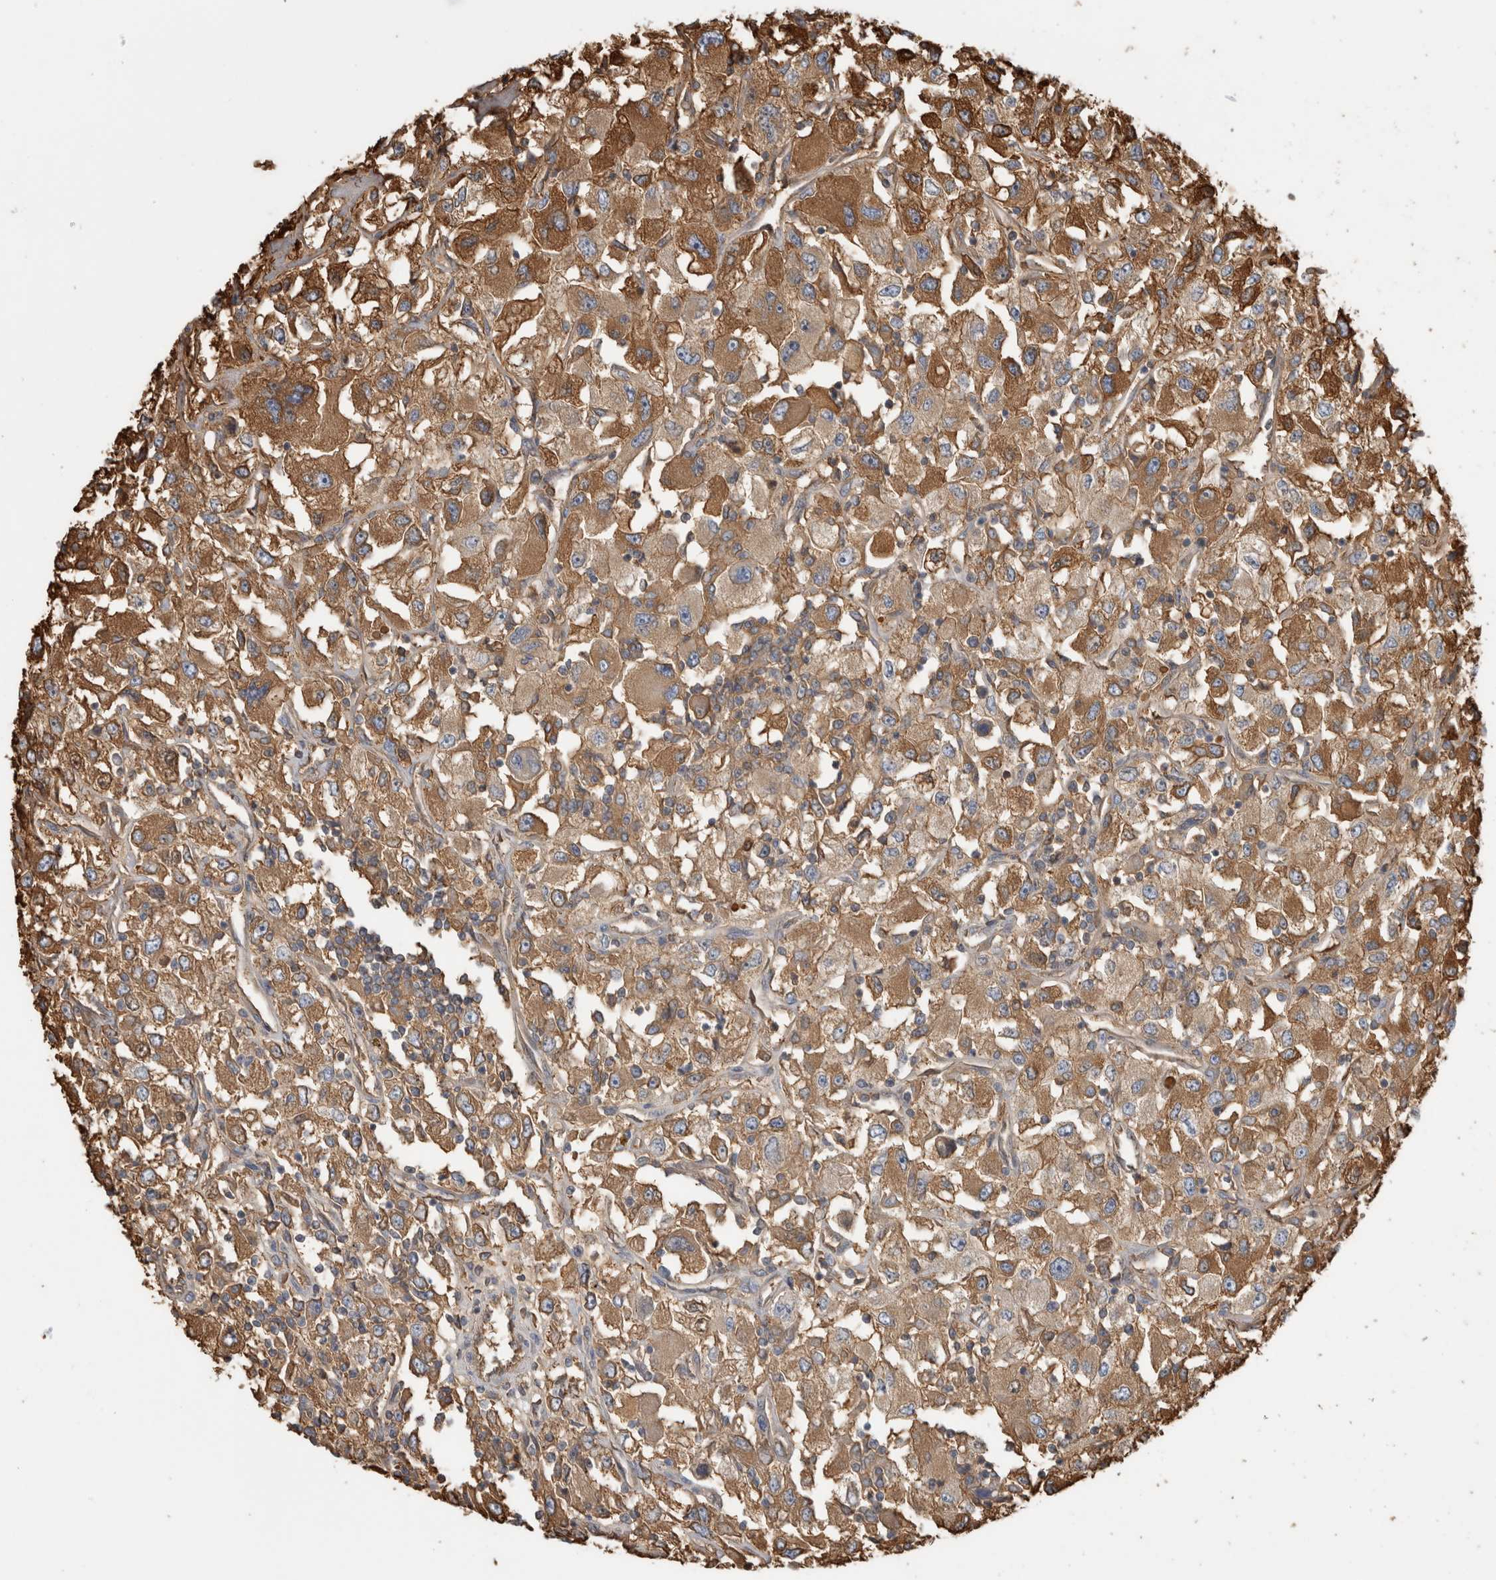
{"staining": {"intensity": "moderate", "quantity": ">75%", "location": "cytoplasmic/membranous"}, "tissue": "renal cancer", "cell_type": "Tumor cells", "image_type": "cancer", "snomed": [{"axis": "morphology", "description": "Adenocarcinoma, NOS"}, {"axis": "topography", "description": "Kidney"}], "caption": "Tumor cells display medium levels of moderate cytoplasmic/membranous expression in about >75% of cells in human renal cancer (adenocarcinoma). Immunohistochemistry stains the protein in brown and the nuclei are stained blue.", "gene": "TBCE", "patient": {"sex": "female", "age": 52}}